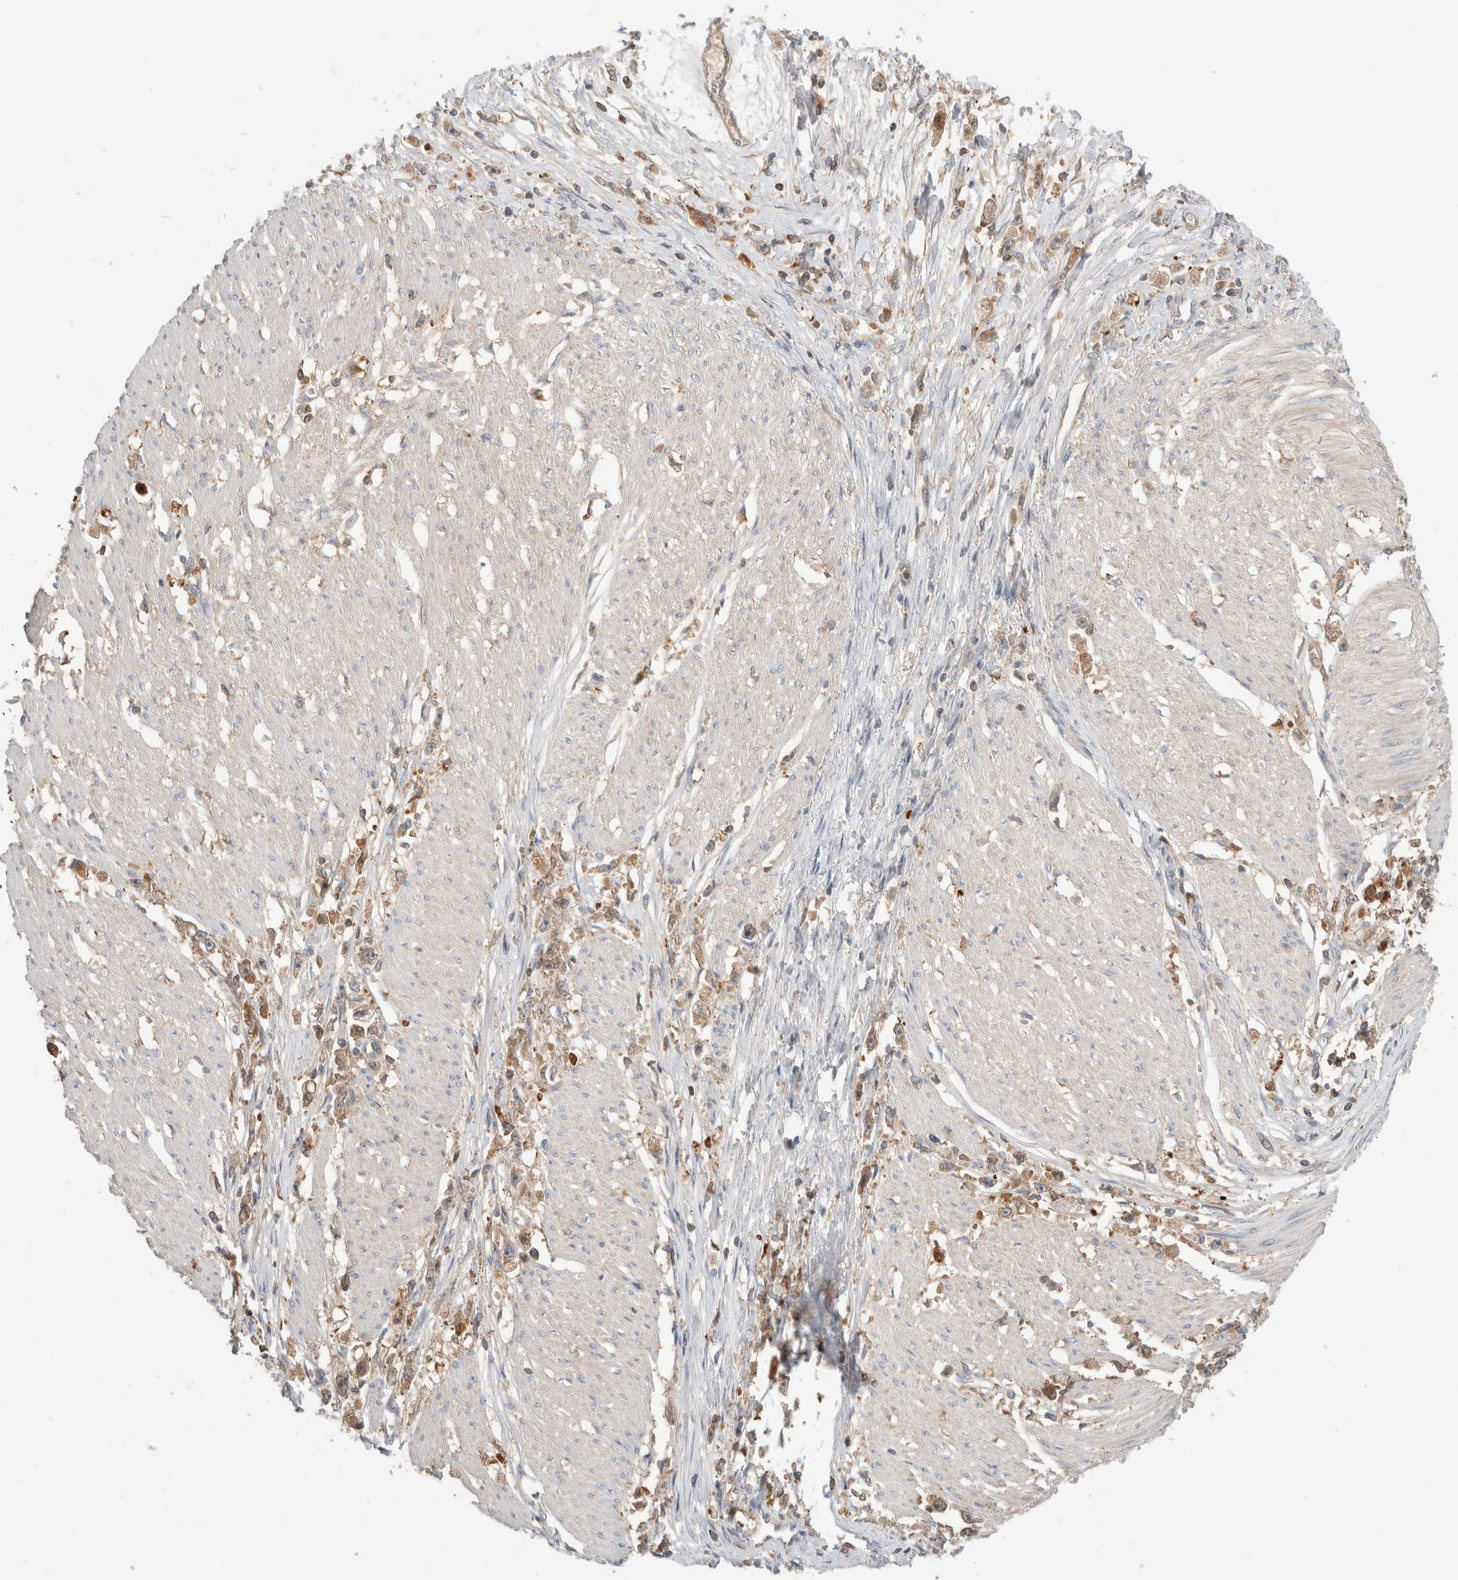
{"staining": {"intensity": "weak", "quantity": ">75%", "location": "cytoplasmic/membranous"}, "tissue": "stomach cancer", "cell_type": "Tumor cells", "image_type": "cancer", "snomed": [{"axis": "morphology", "description": "Adenocarcinoma, NOS"}, {"axis": "topography", "description": "Stomach"}], "caption": "Adenocarcinoma (stomach) tissue reveals weak cytoplasmic/membranous expression in about >75% of tumor cells The staining was performed using DAB (3,3'-diaminobenzidine), with brown indicating positive protein expression. Nuclei are stained blue with hematoxylin.", "gene": "KLHL14", "patient": {"sex": "female", "age": 59}}